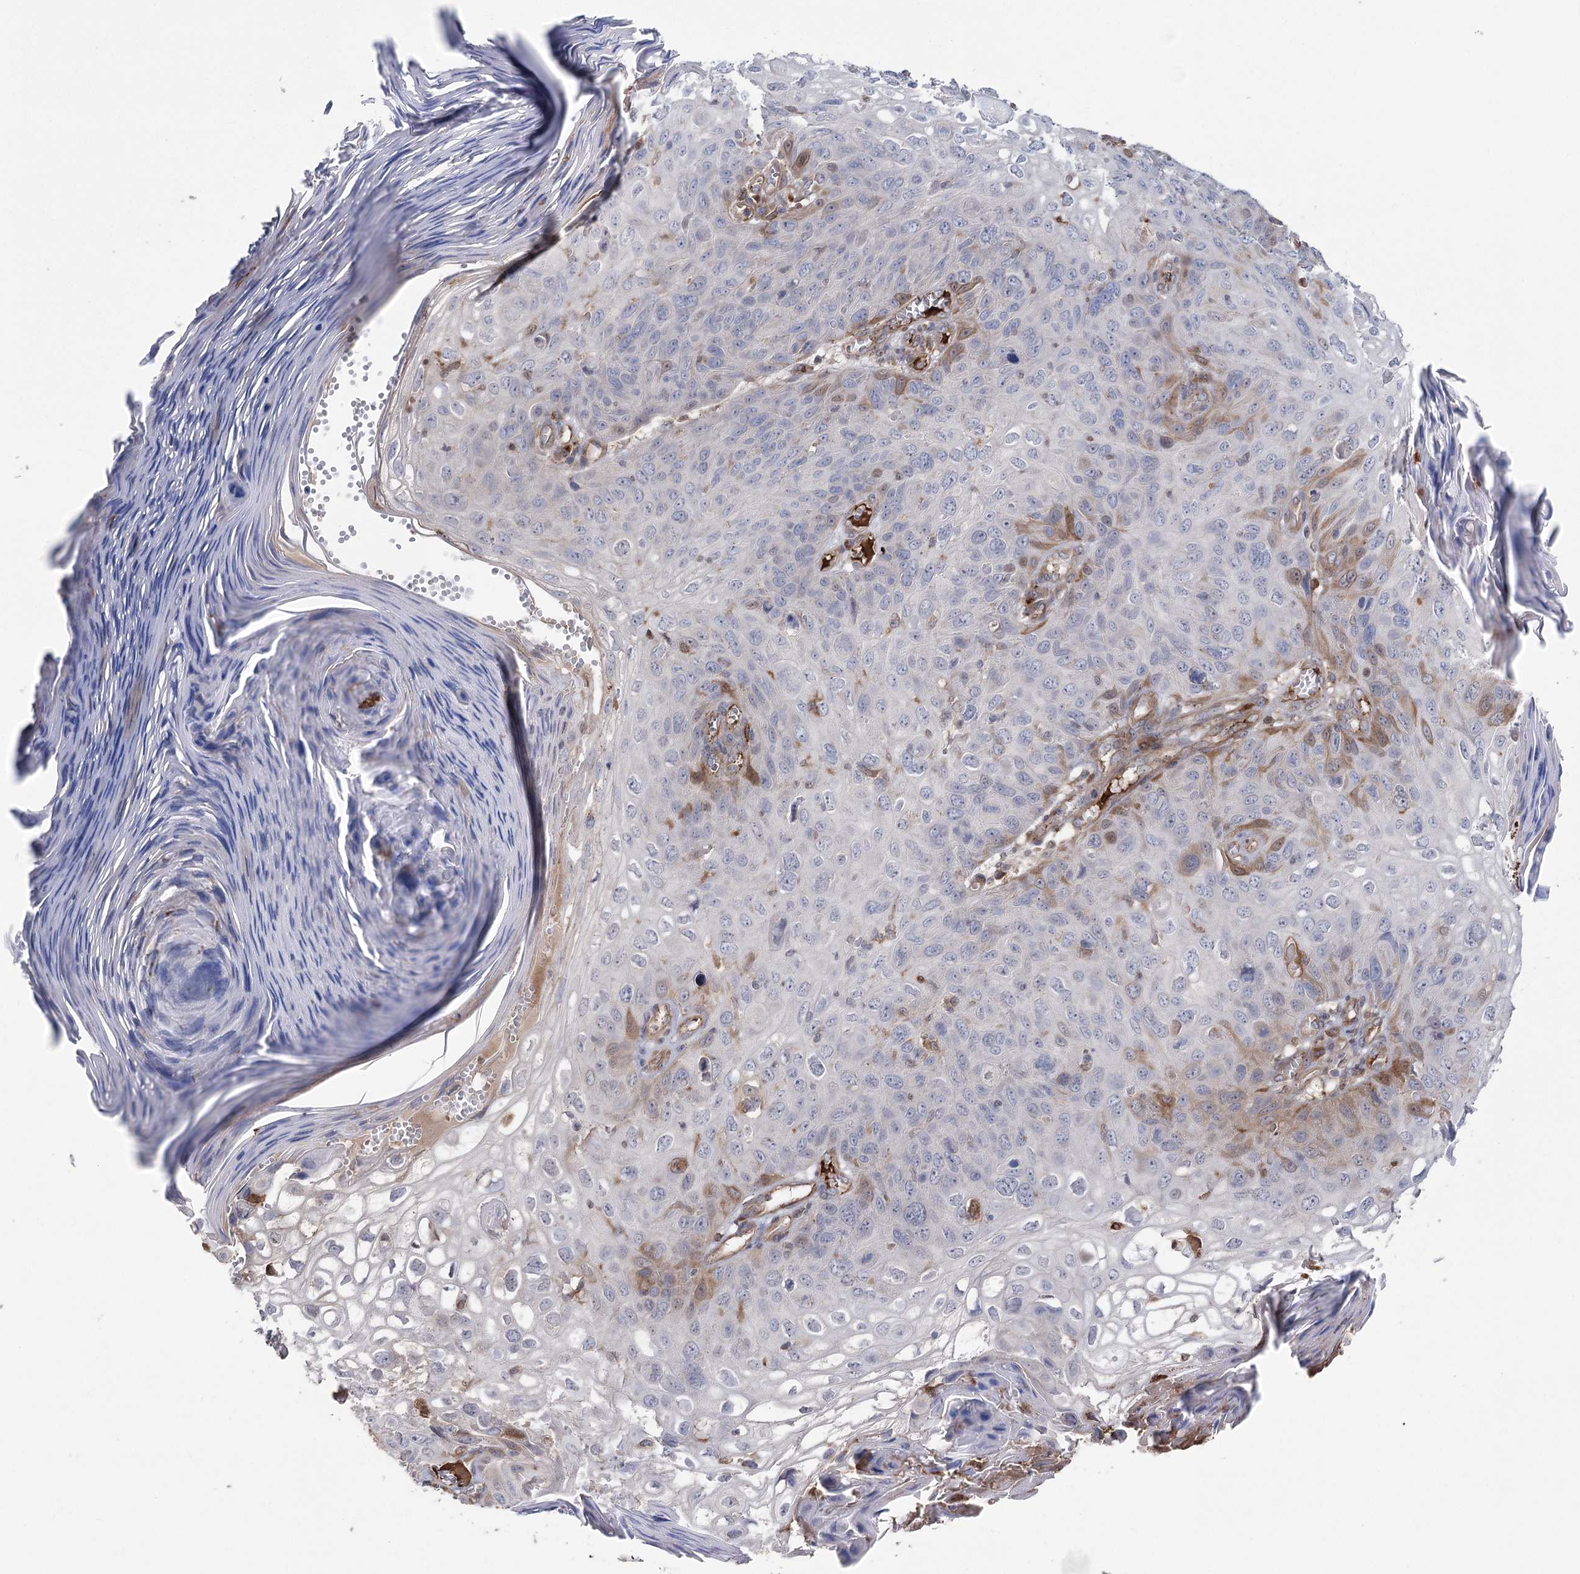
{"staining": {"intensity": "moderate", "quantity": "<25%", "location": "cytoplasmic/membranous,nuclear"}, "tissue": "skin cancer", "cell_type": "Tumor cells", "image_type": "cancer", "snomed": [{"axis": "morphology", "description": "Squamous cell carcinoma, NOS"}, {"axis": "topography", "description": "Skin"}], "caption": "Protein expression by IHC demonstrates moderate cytoplasmic/membranous and nuclear staining in about <25% of tumor cells in skin squamous cell carcinoma.", "gene": "OTUD1", "patient": {"sex": "female", "age": 90}}